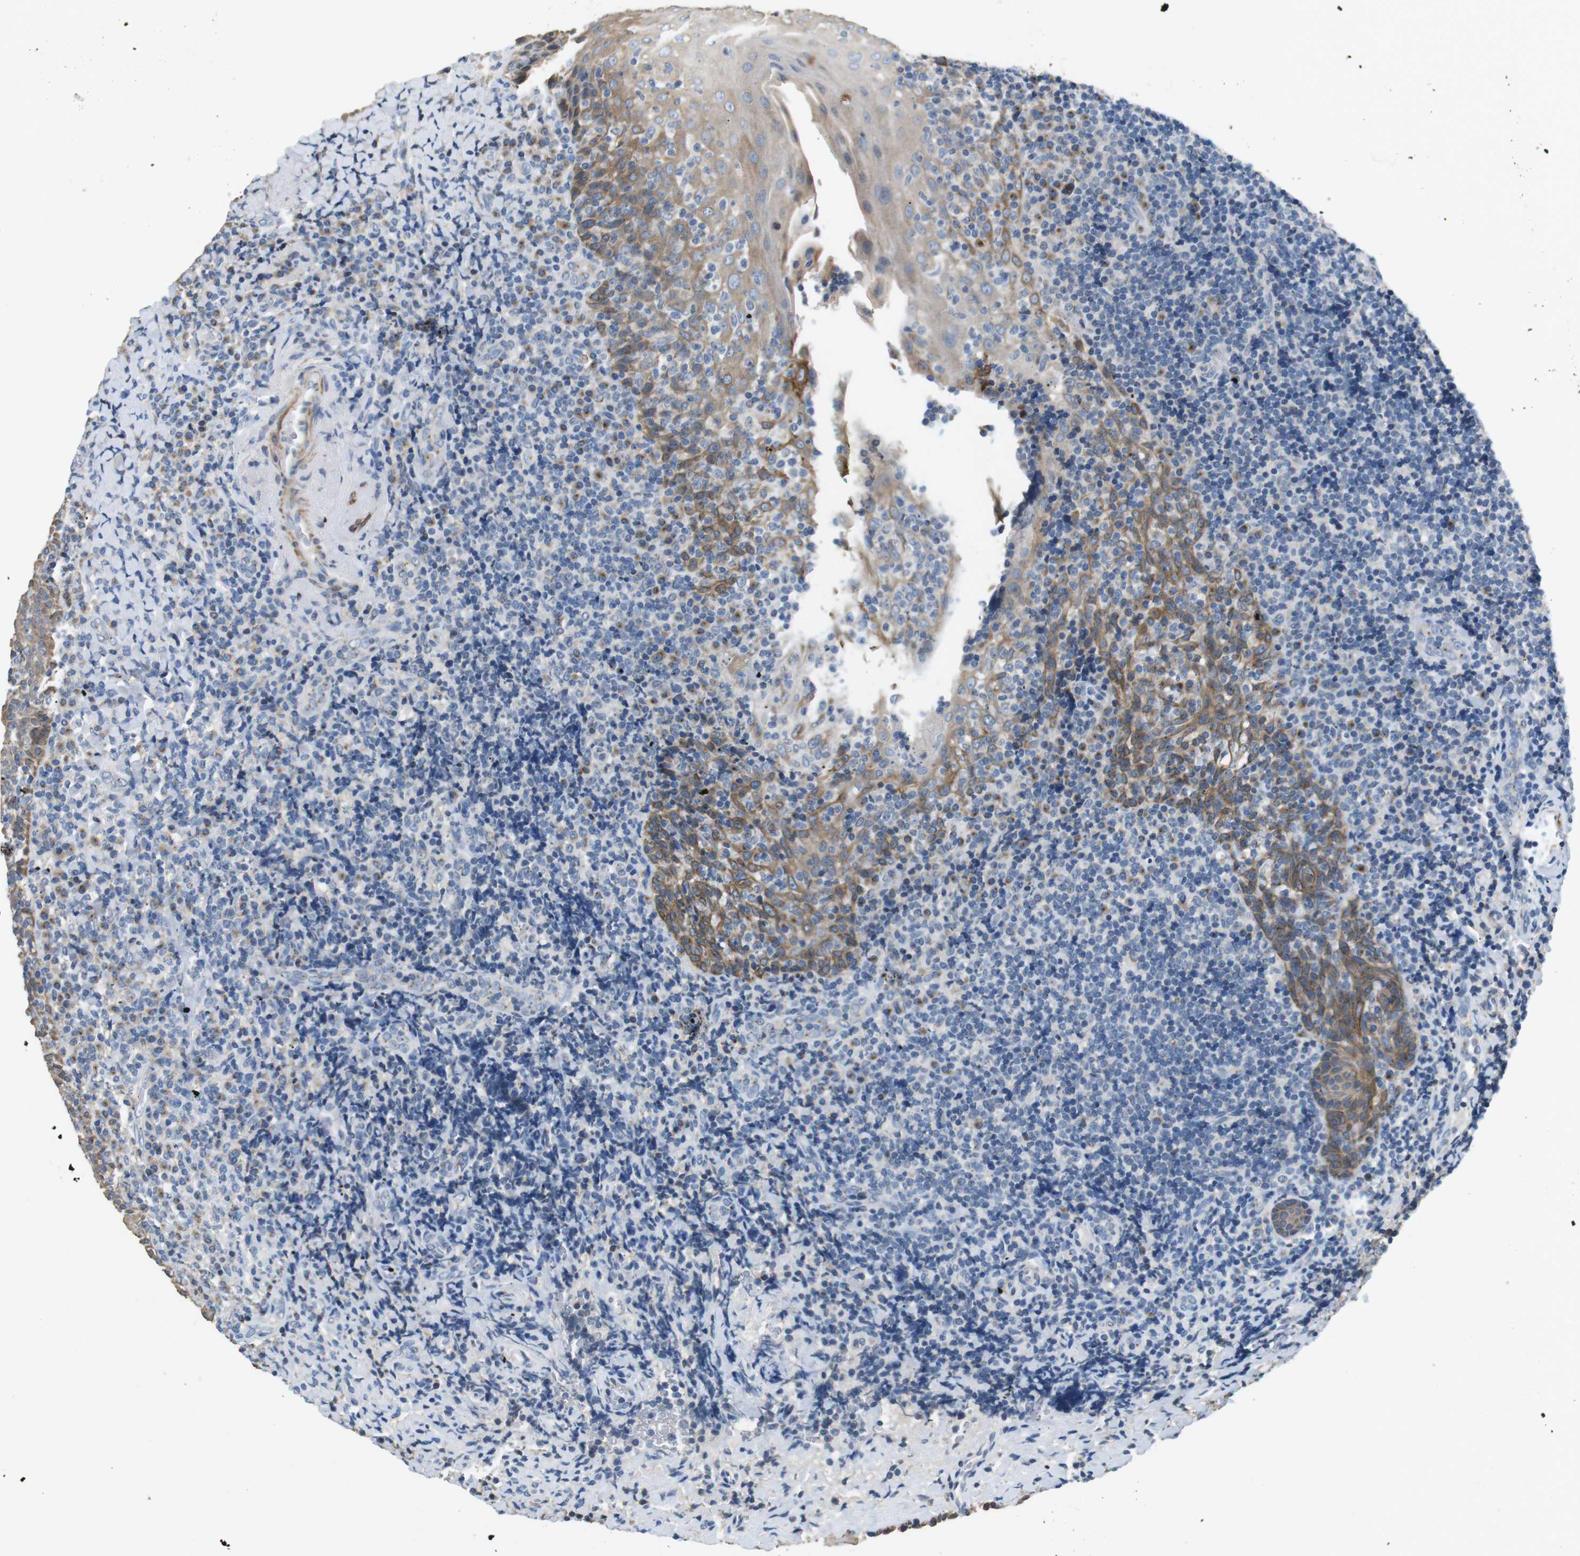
{"staining": {"intensity": "moderate", "quantity": "<25%", "location": "cytoplasmic/membranous"}, "tissue": "tonsil", "cell_type": "Germinal center cells", "image_type": "normal", "snomed": [{"axis": "morphology", "description": "Normal tissue, NOS"}, {"axis": "topography", "description": "Tonsil"}], "caption": "Immunohistochemical staining of normal human tonsil displays low levels of moderate cytoplasmic/membranous expression in approximately <25% of germinal center cells.", "gene": "UNC5CL", "patient": {"sex": "male", "age": 37}}